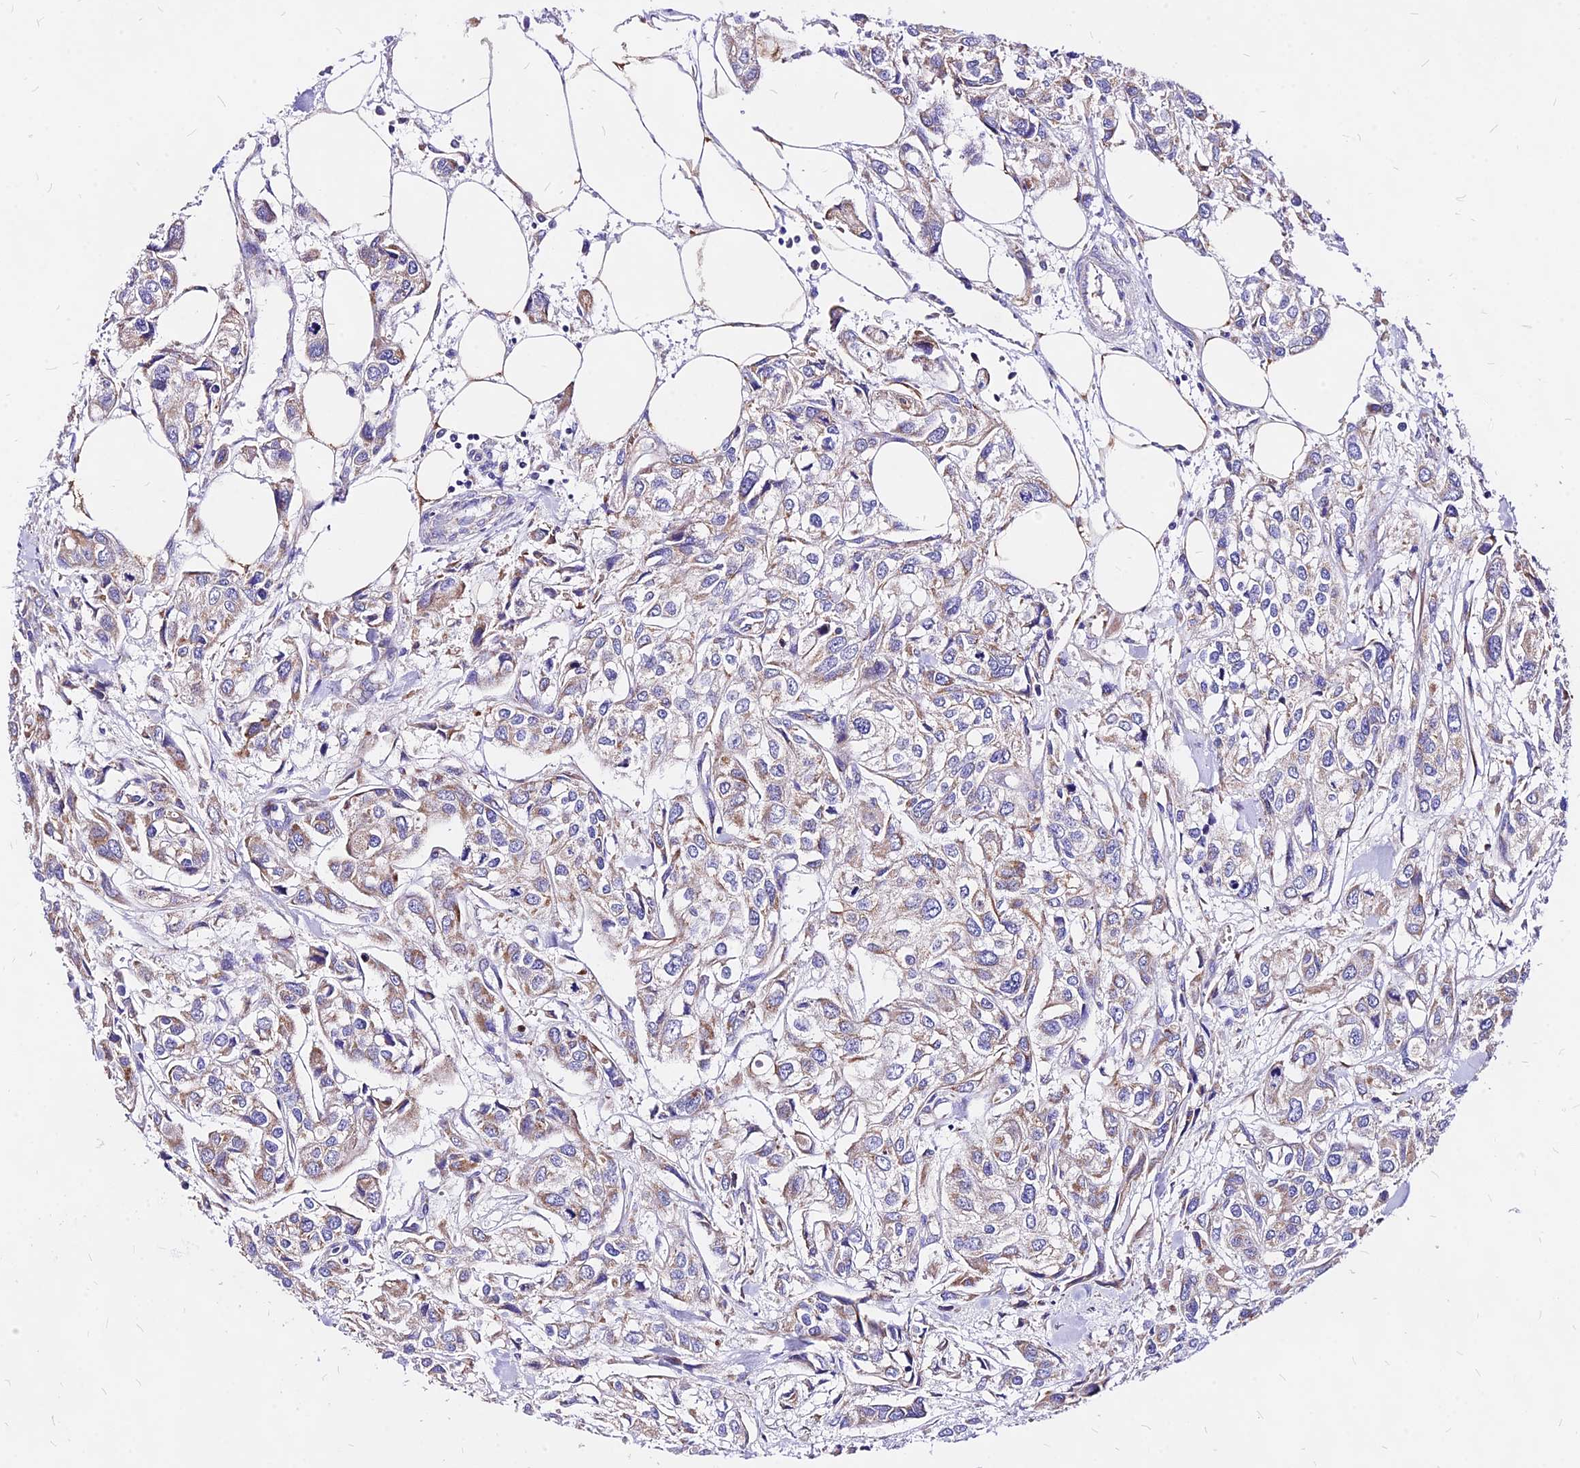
{"staining": {"intensity": "weak", "quantity": ">75%", "location": "cytoplasmic/membranous"}, "tissue": "urothelial cancer", "cell_type": "Tumor cells", "image_type": "cancer", "snomed": [{"axis": "morphology", "description": "Urothelial carcinoma, High grade"}, {"axis": "topography", "description": "Urinary bladder"}], "caption": "Approximately >75% of tumor cells in human urothelial carcinoma (high-grade) display weak cytoplasmic/membranous protein expression as visualized by brown immunohistochemical staining.", "gene": "MRPL3", "patient": {"sex": "male", "age": 67}}